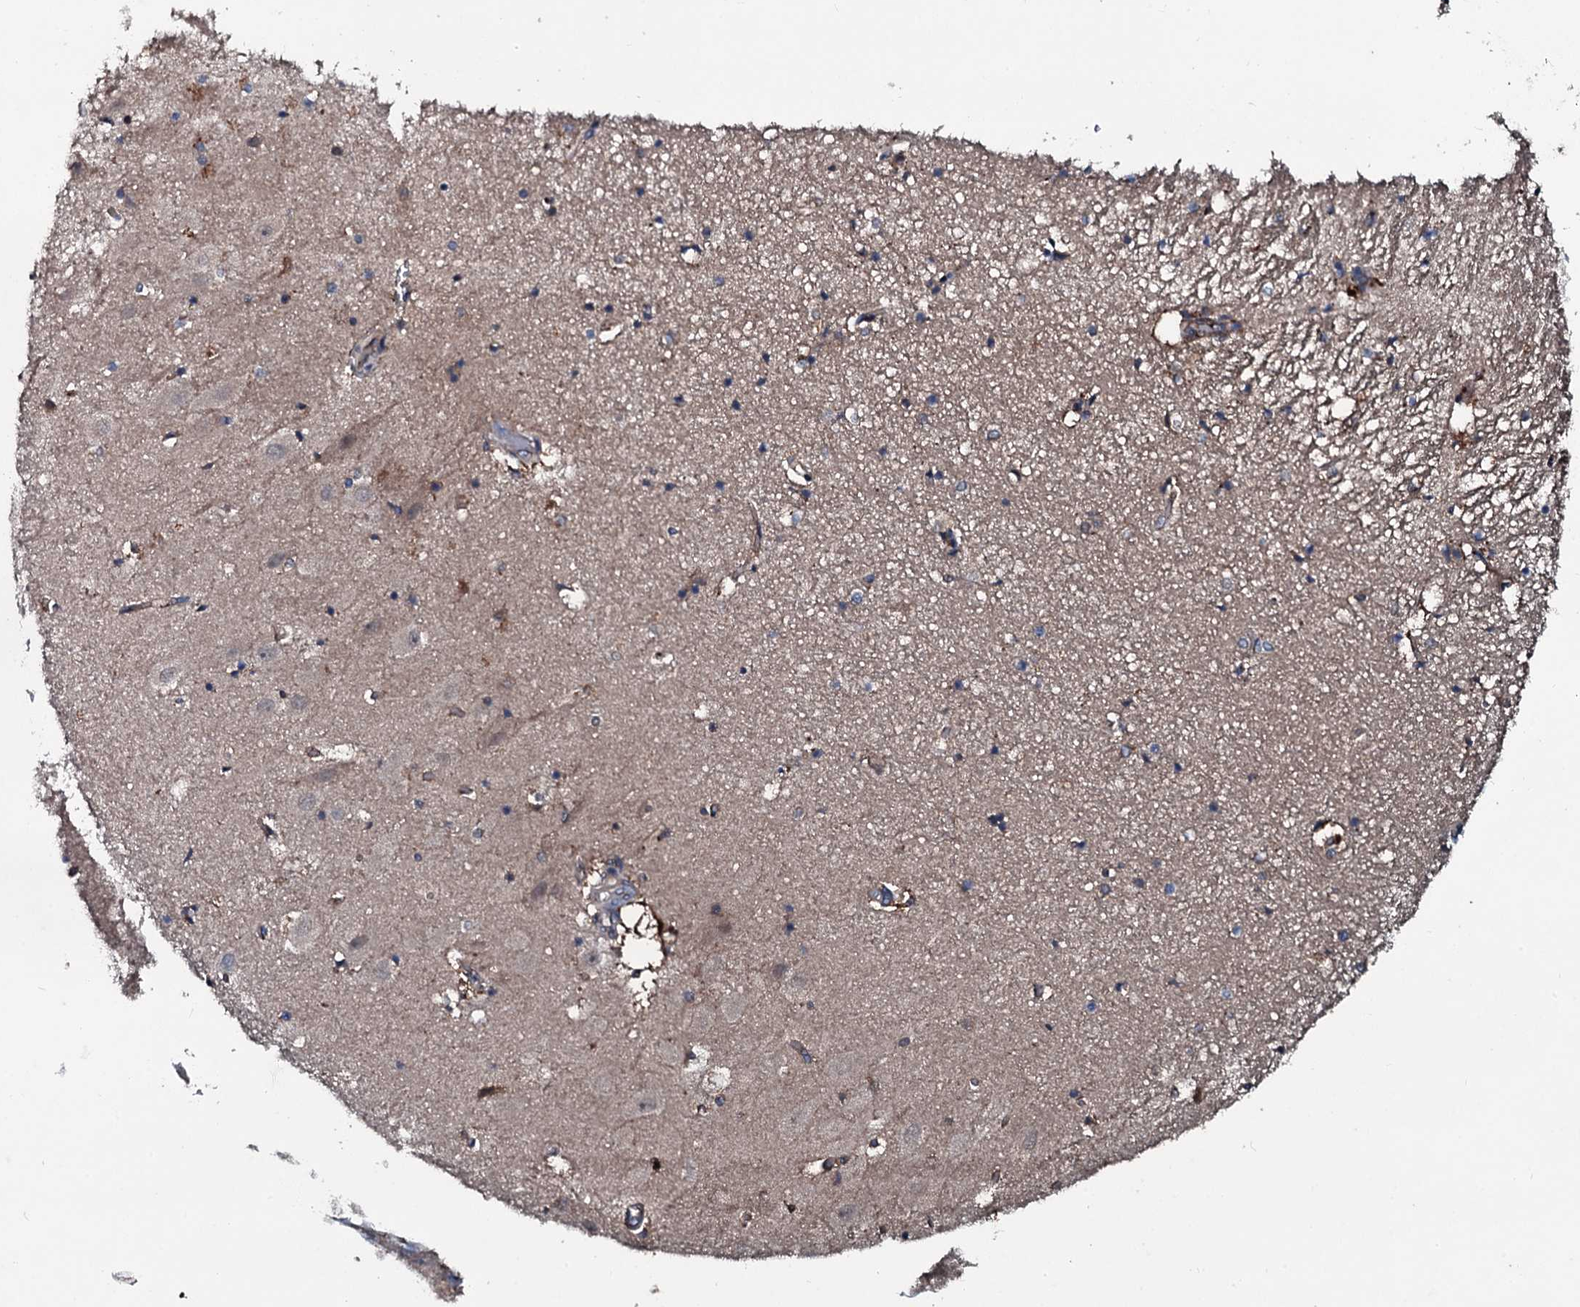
{"staining": {"intensity": "weak", "quantity": "<25%", "location": "cytoplasmic/membranous"}, "tissue": "hippocampus", "cell_type": "Glial cells", "image_type": "normal", "snomed": [{"axis": "morphology", "description": "Normal tissue, NOS"}, {"axis": "topography", "description": "Hippocampus"}], "caption": "Immunohistochemistry histopathology image of normal hippocampus: human hippocampus stained with DAB (3,3'-diaminobenzidine) reveals no significant protein staining in glial cells.", "gene": "AARS1", "patient": {"sex": "female", "age": 52}}